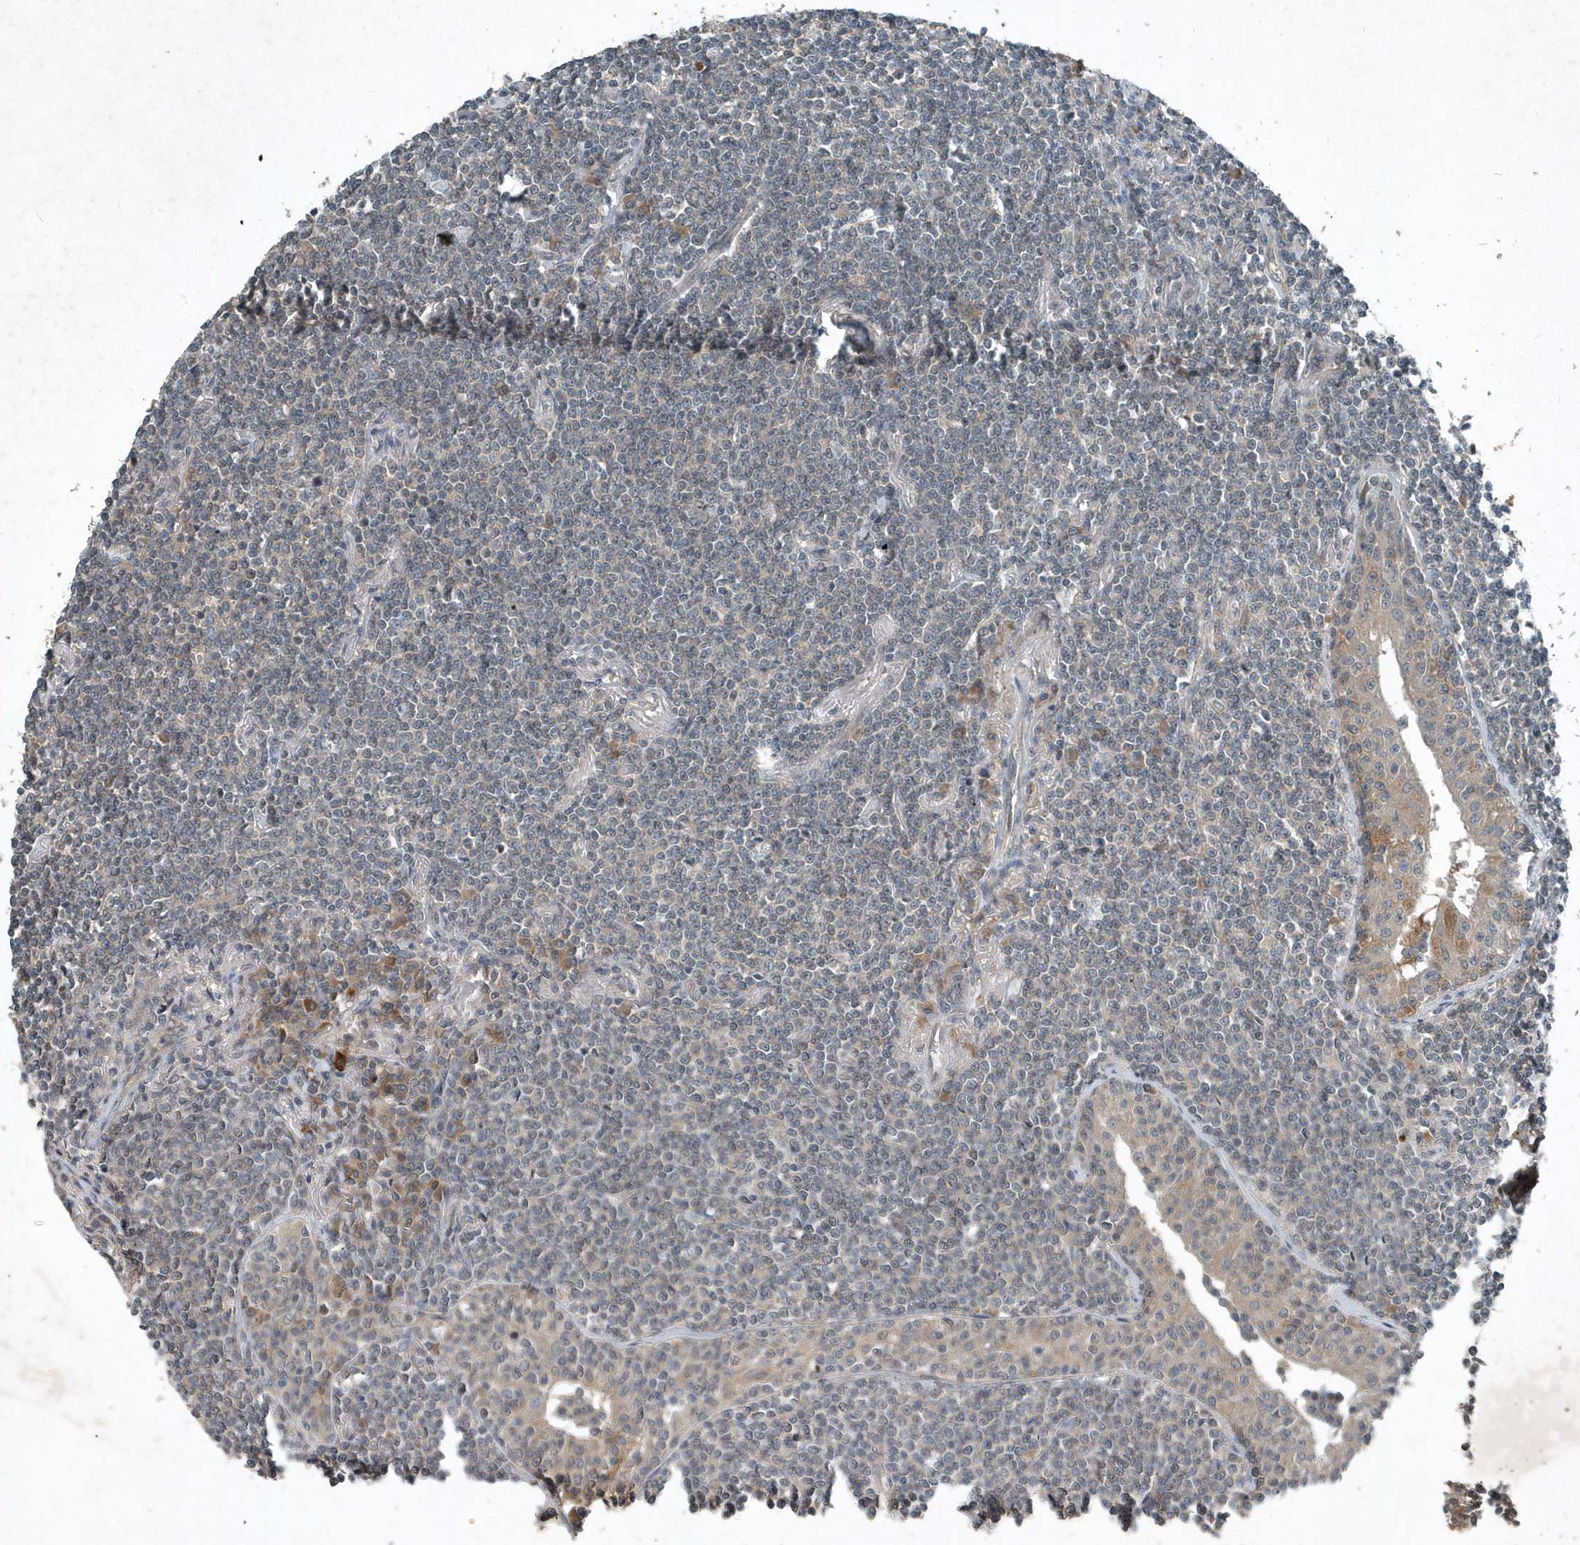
{"staining": {"intensity": "negative", "quantity": "none", "location": "none"}, "tissue": "lymphoma", "cell_type": "Tumor cells", "image_type": "cancer", "snomed": [{"axis": "morphology", "description": "Malignant lymphoma, non-Hodgkin's type, Low grade"}, {"axis": "topography", "description": "Lung"}], "caption": "DAB immunohistochemical staining of human lymphoma reveals no significant positivity in tumor cells.", "gene": "SCFD2", "patient": {"sex": "female", "age": 71}}